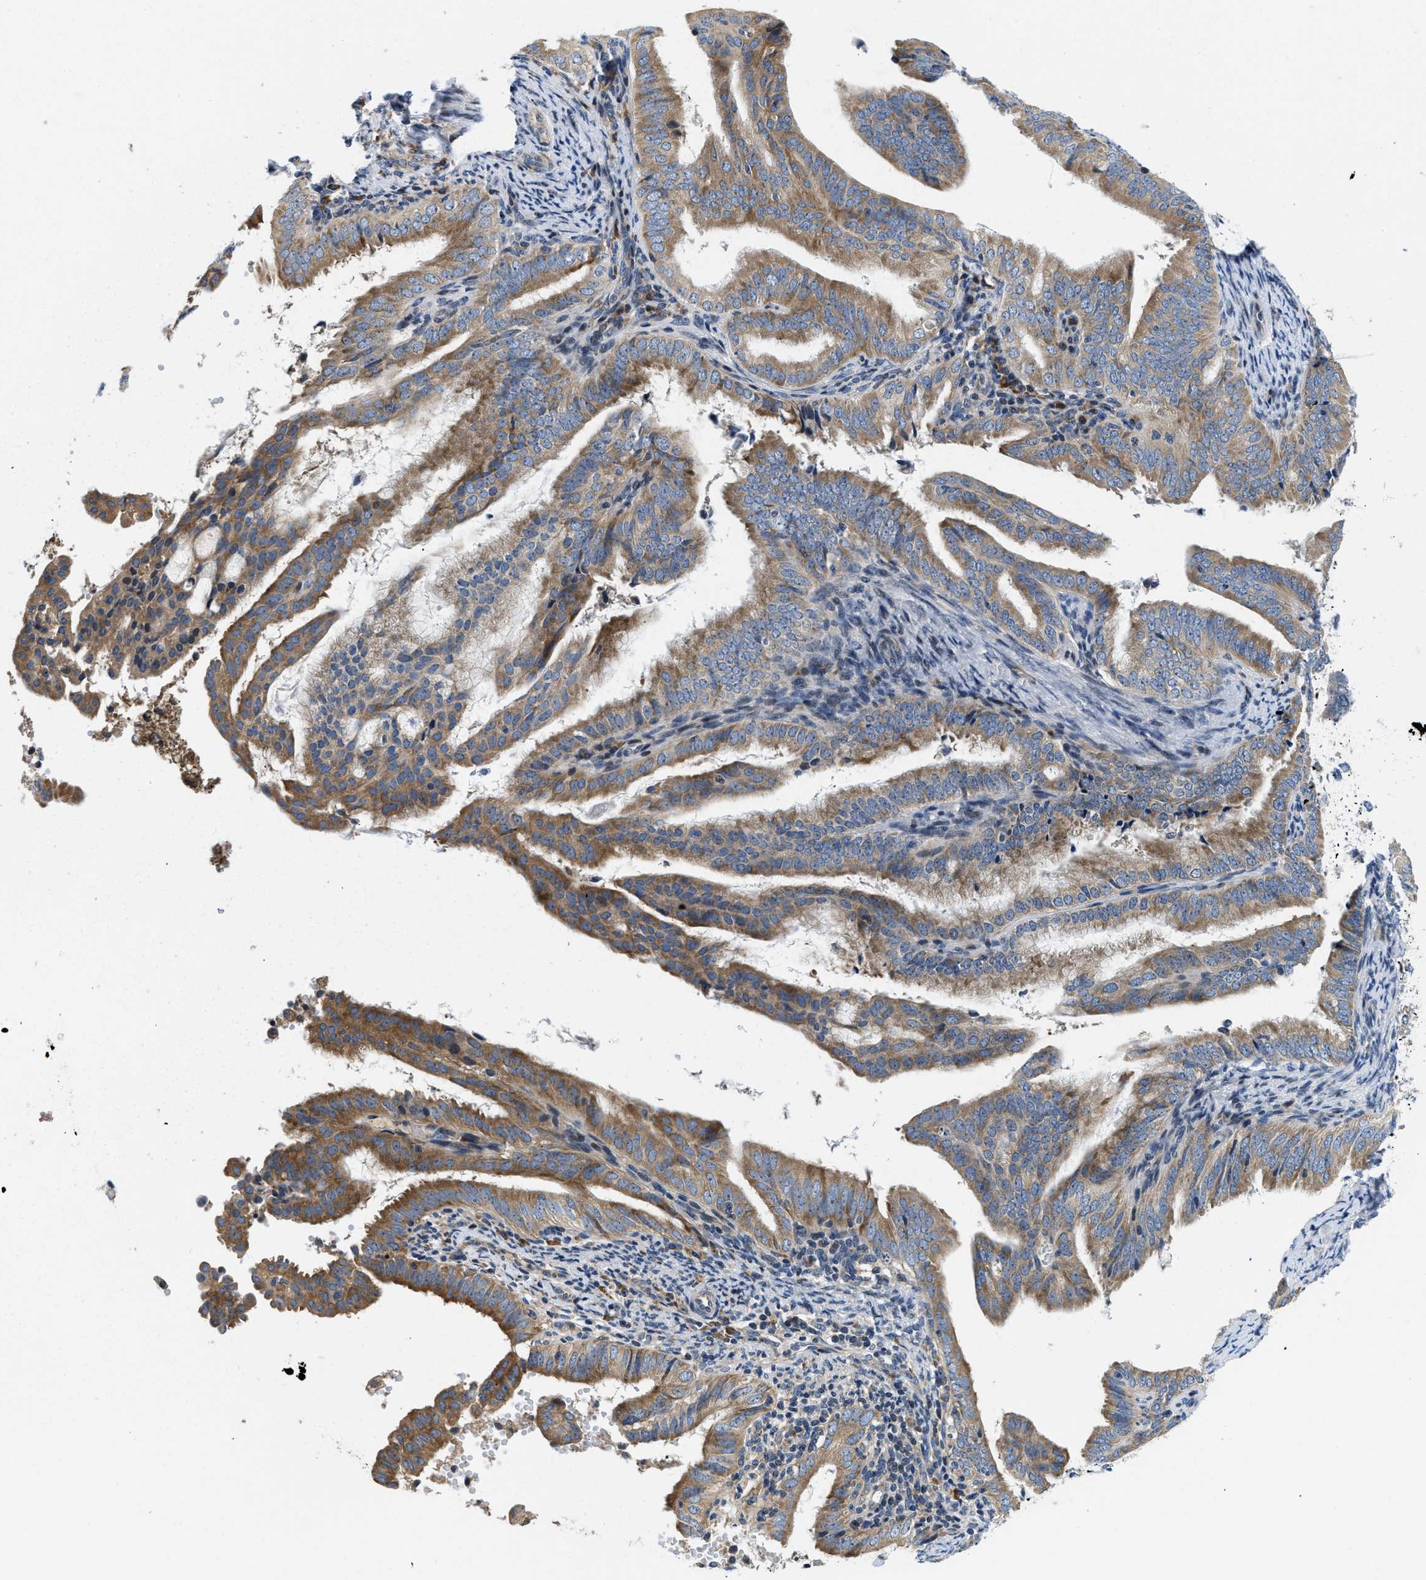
{"staining": {"intensity": "moderate", "quantity": ">75%", "location": "cytoplasmic/membranous"}, "tissue": "endometrial cancer", "cell_type": "Tumor cells", "image_type": "cancer", "snomed": [{"axis": "morphology", "description": "Adenocarcinoma, NOS"}, {"axis": "topography", "description": "Endometrium"}], "caption": "Protein positivity by immunohistochemistry exhibits moderate cytoplasmic/membranous staining in approximately >75% of tumor cells in endometrial cancer (adenocarcinoma).", "gene": "IKBKE", "patient": {"sex": "female", "age": 58}}